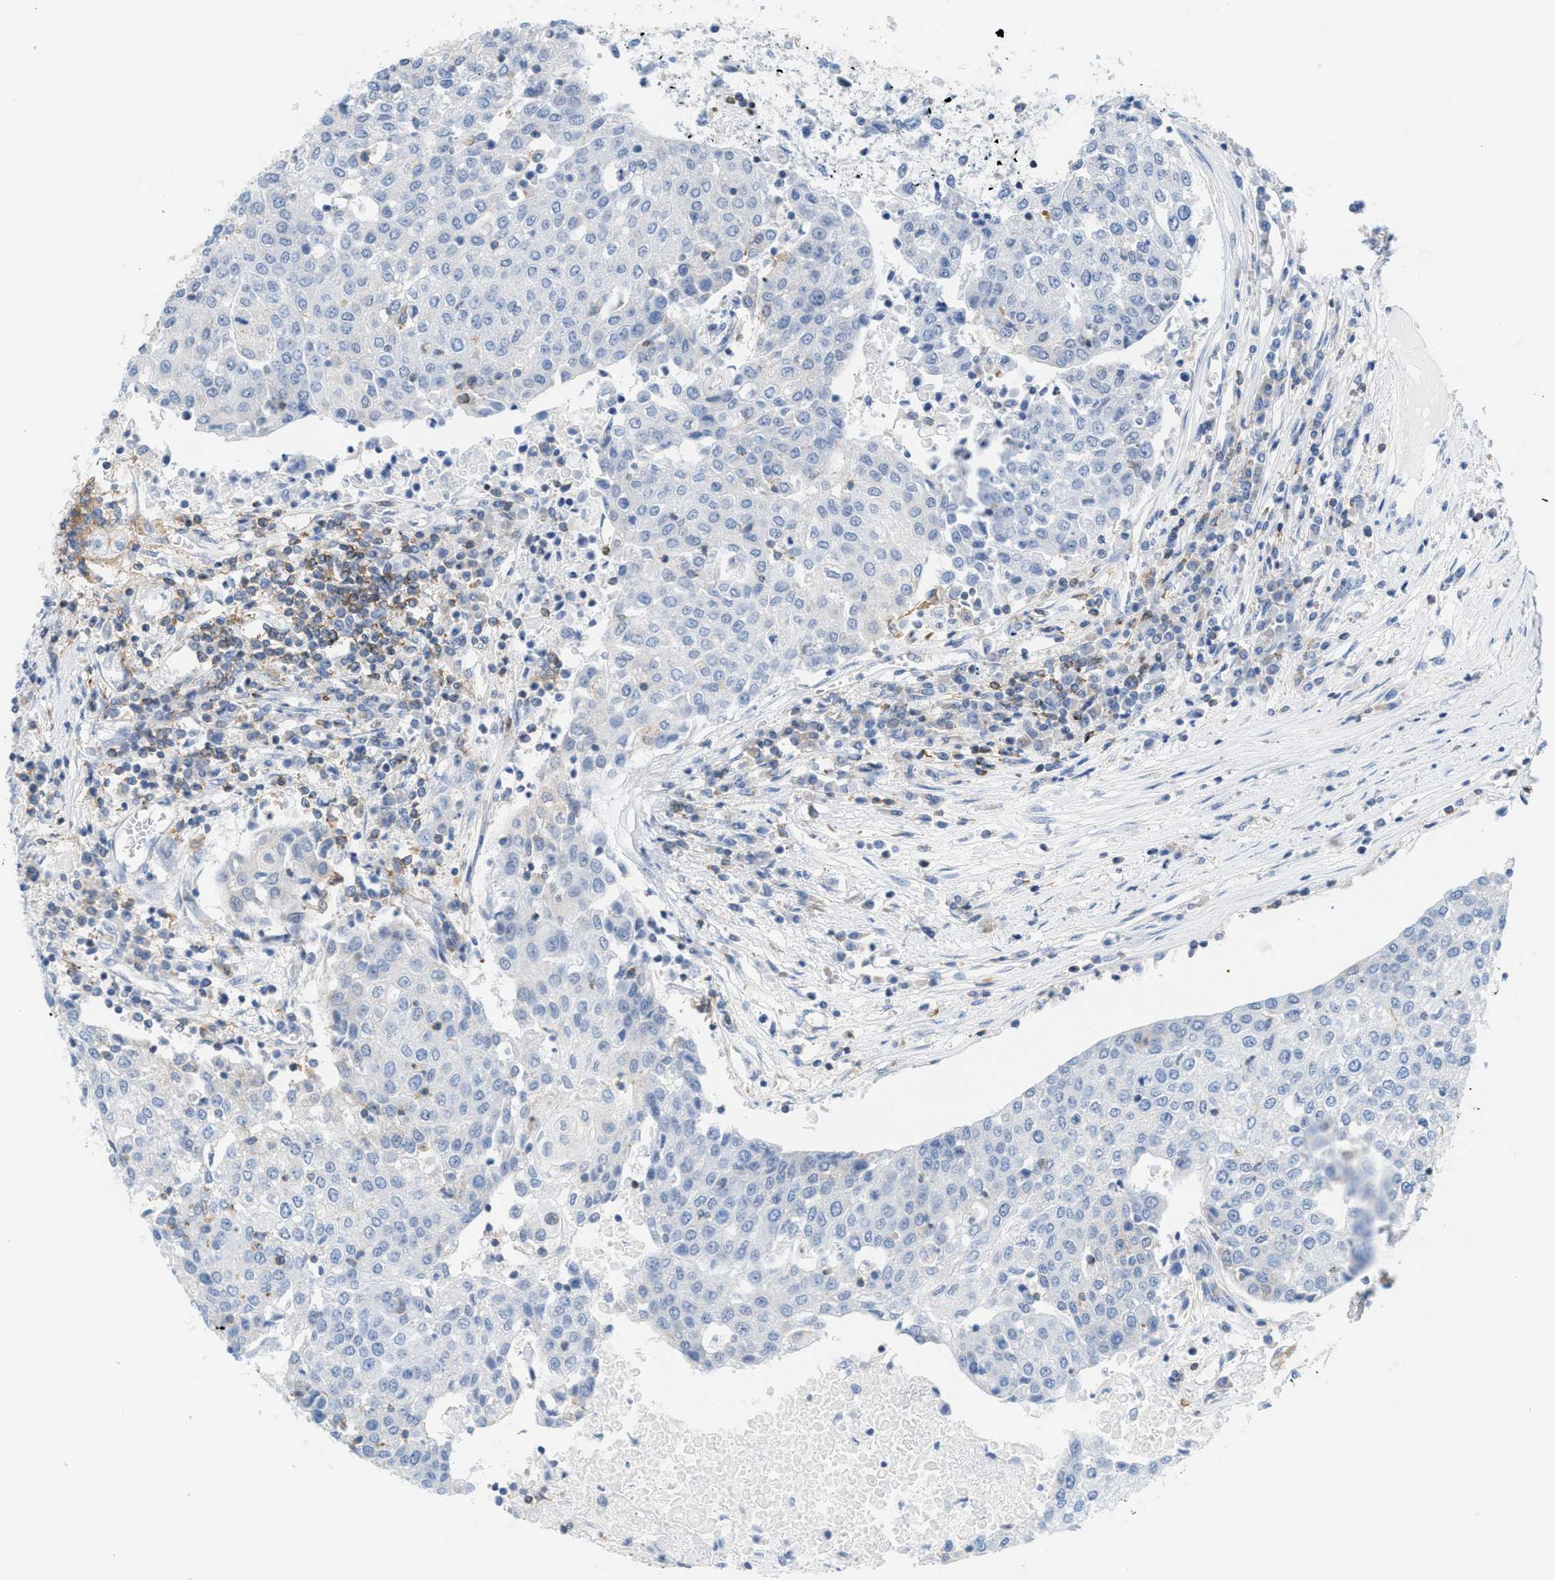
{"staining": {"intensity": "negative", "quantity": "none", "location": "none"}, "tissue": "urothelial cancer", "cell_type": "Tumor cells", "image_type": "cancer", "snomed": [{"axis": "morphology", "description": "Urothelial carcinoma, High grade"}, {"axis": "topography", "description": "Urinary bladder"}], "caption": "Immunohistochemistry (IHC) histopathology image of human high-grade urothelial carcinoma stained for a protein (brown), which shows no positivity in tumor cells.", "gene": "IL16", "patient": {"sex": "female", "age": 85}}